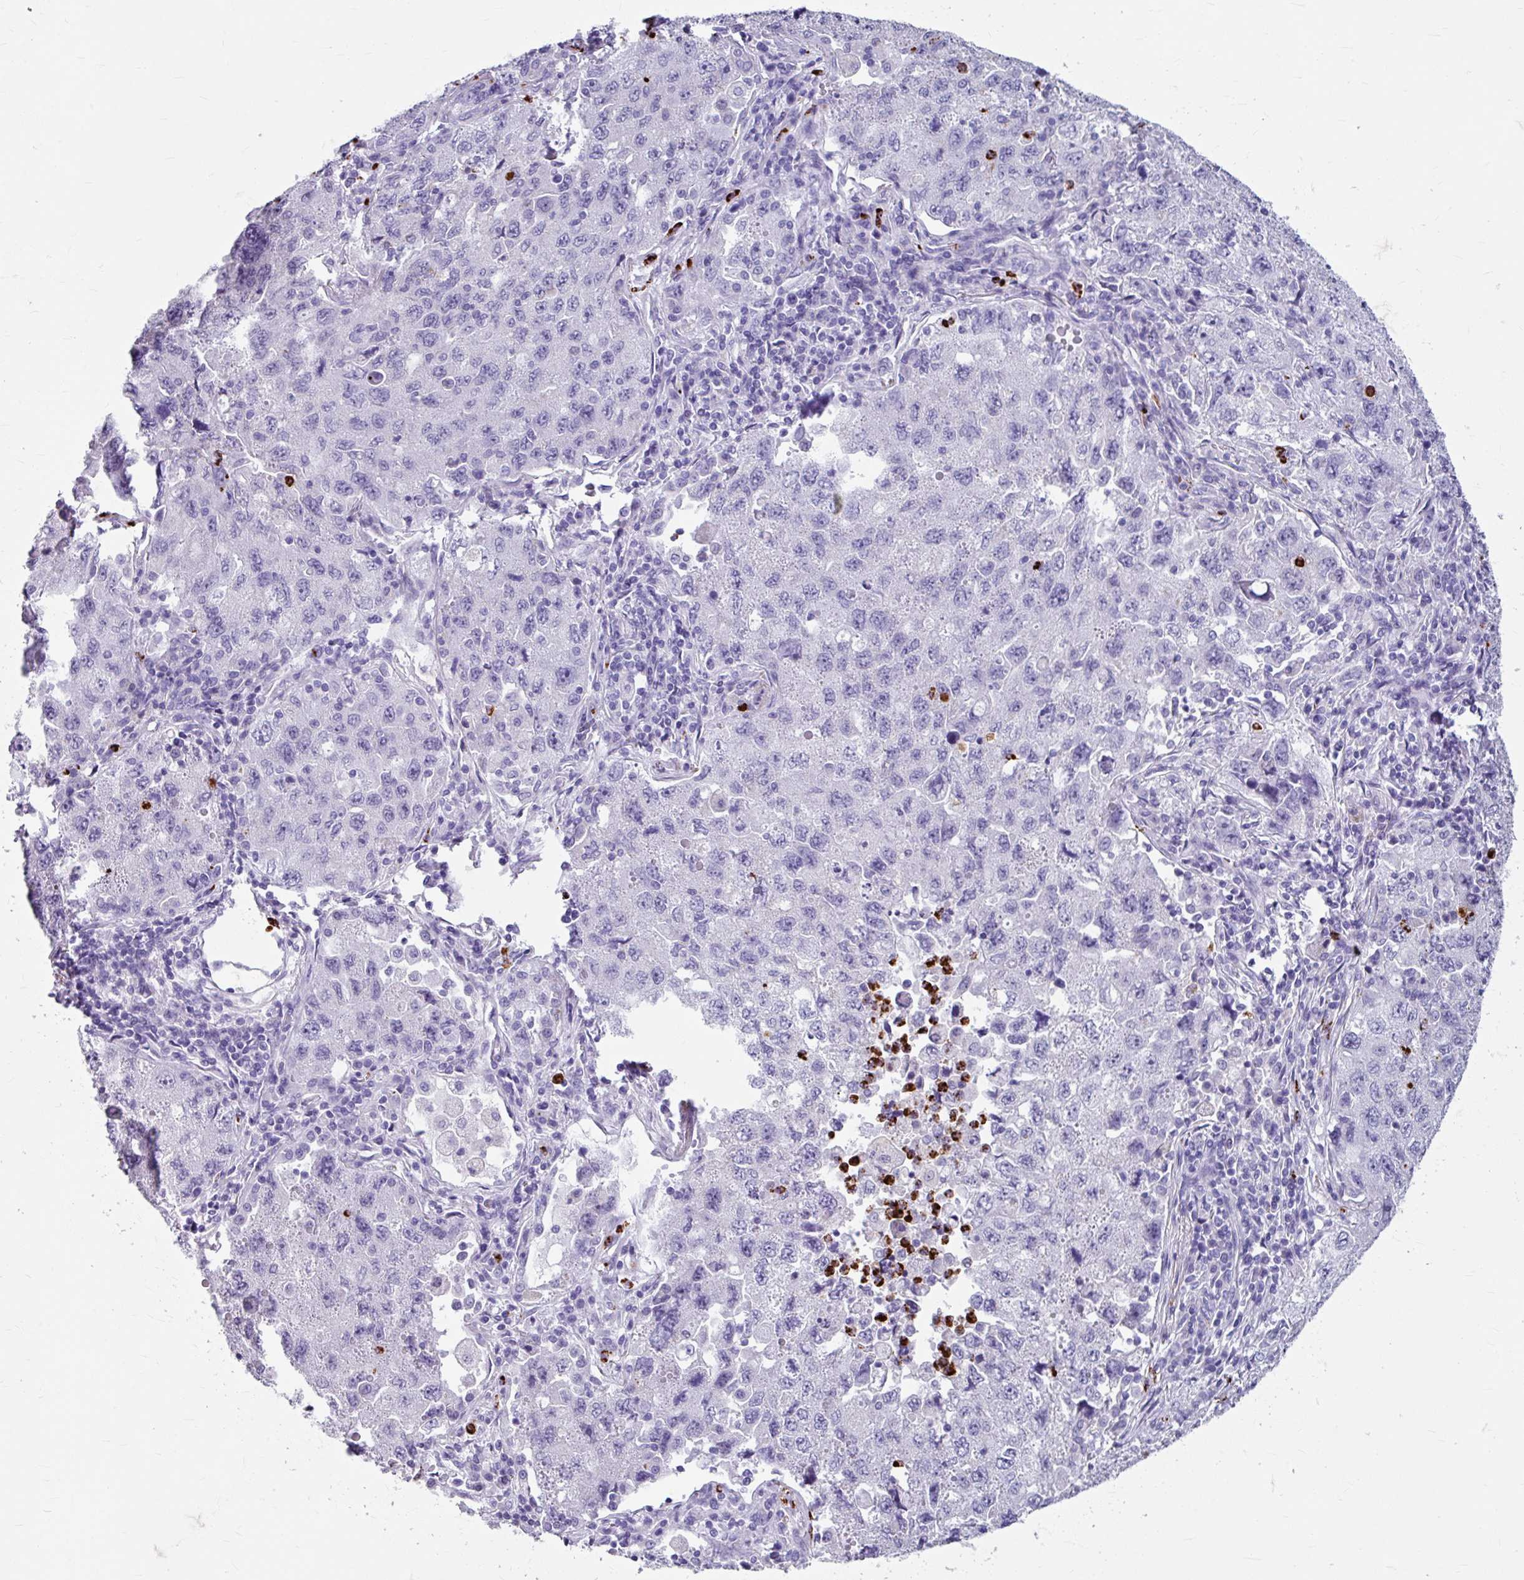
{"staining": {"intensity": "negative", "quantity": "none", "location": "none"}, "tissue": "lung cancer", "cell_type": "Tumor cells", "image_type": "cancer", "snomed": [{"axis": "morphology", "description": "Adenocarcinoma, NOS"}, {"axis": "topography", "description": "Lung"}], "caption": "A high-resolution image shows immunohistochemistry (IHC) staining of lung cancer (adenocarcinoma), which shows no significant positivity in tumor cells.", "gene": "ANKRD1", "patient": {"sex": "female", "age": 57}}